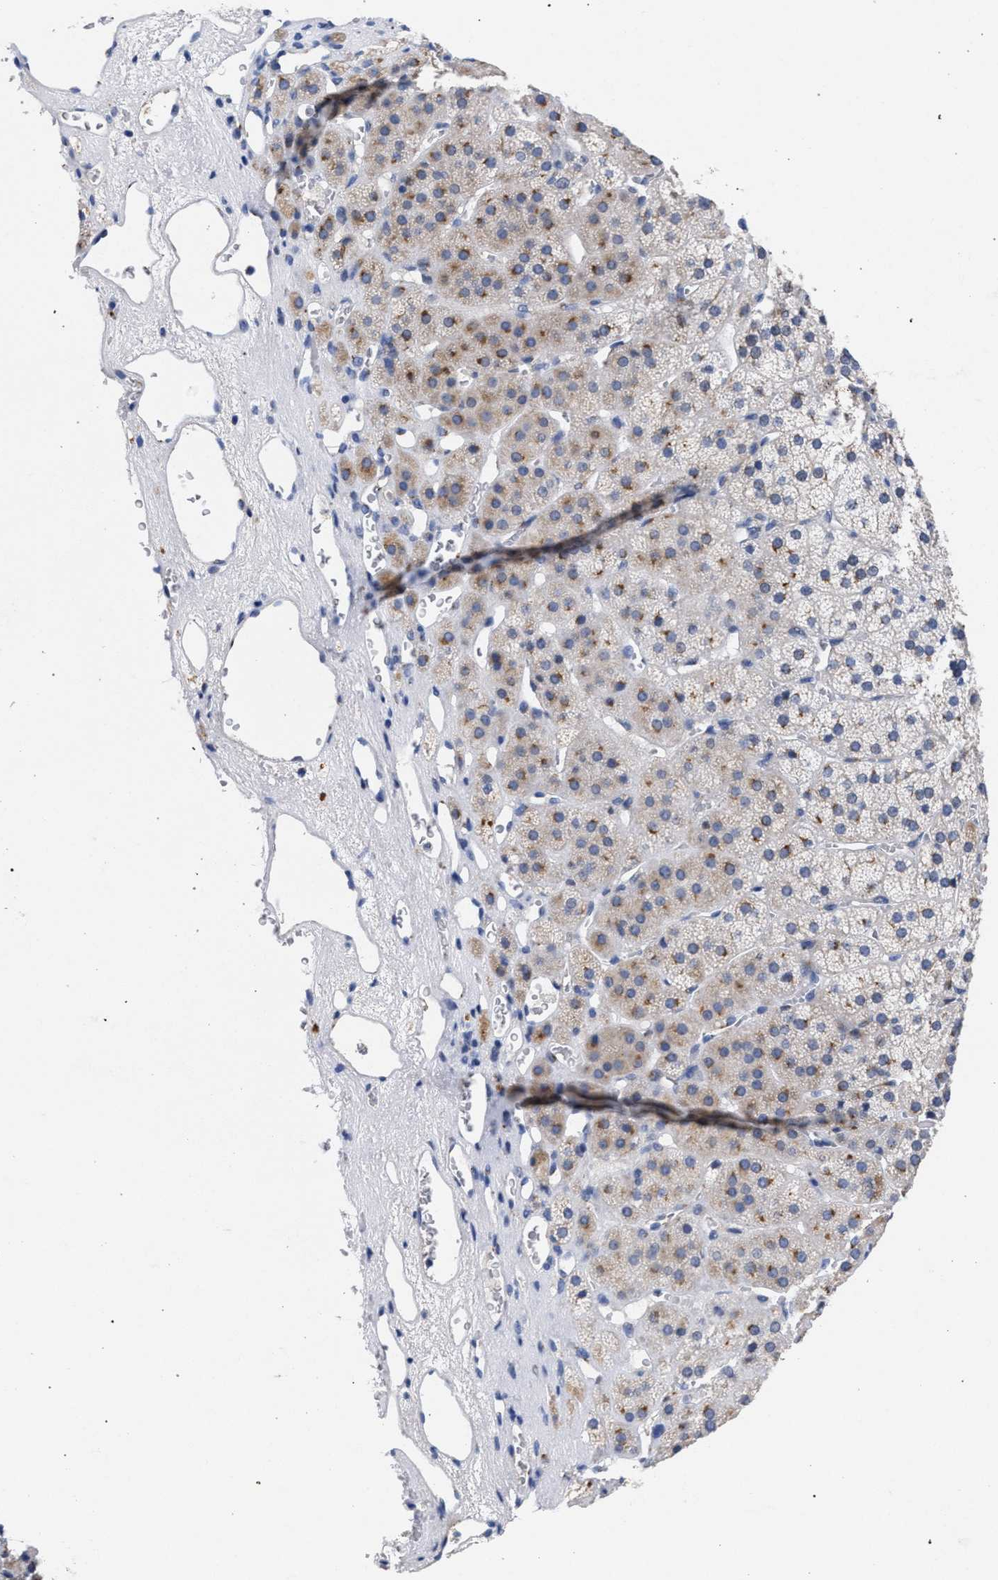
{"staining": {"intensity": "moderate", "quantity": ">75%", "location": "cytoplasmic/membranous"}, "tissue": "adrenal gland", "cell_type": "Glandular cells", "image_type": "normal", "snomed": [{"axis": "morphology", "description": "Normal tissue, NOS"}, {"axis": "topography", "description": "Adrenal gland"}], "caption": "Adrenal gland stained for a protein displays moderate cytoplasmic/membranous positivity in glandular cells. (IHC, brightfield microscopy, high magnification).", "gene": "GOLGA2", "patient": {"sex": "female", "age": 44}}